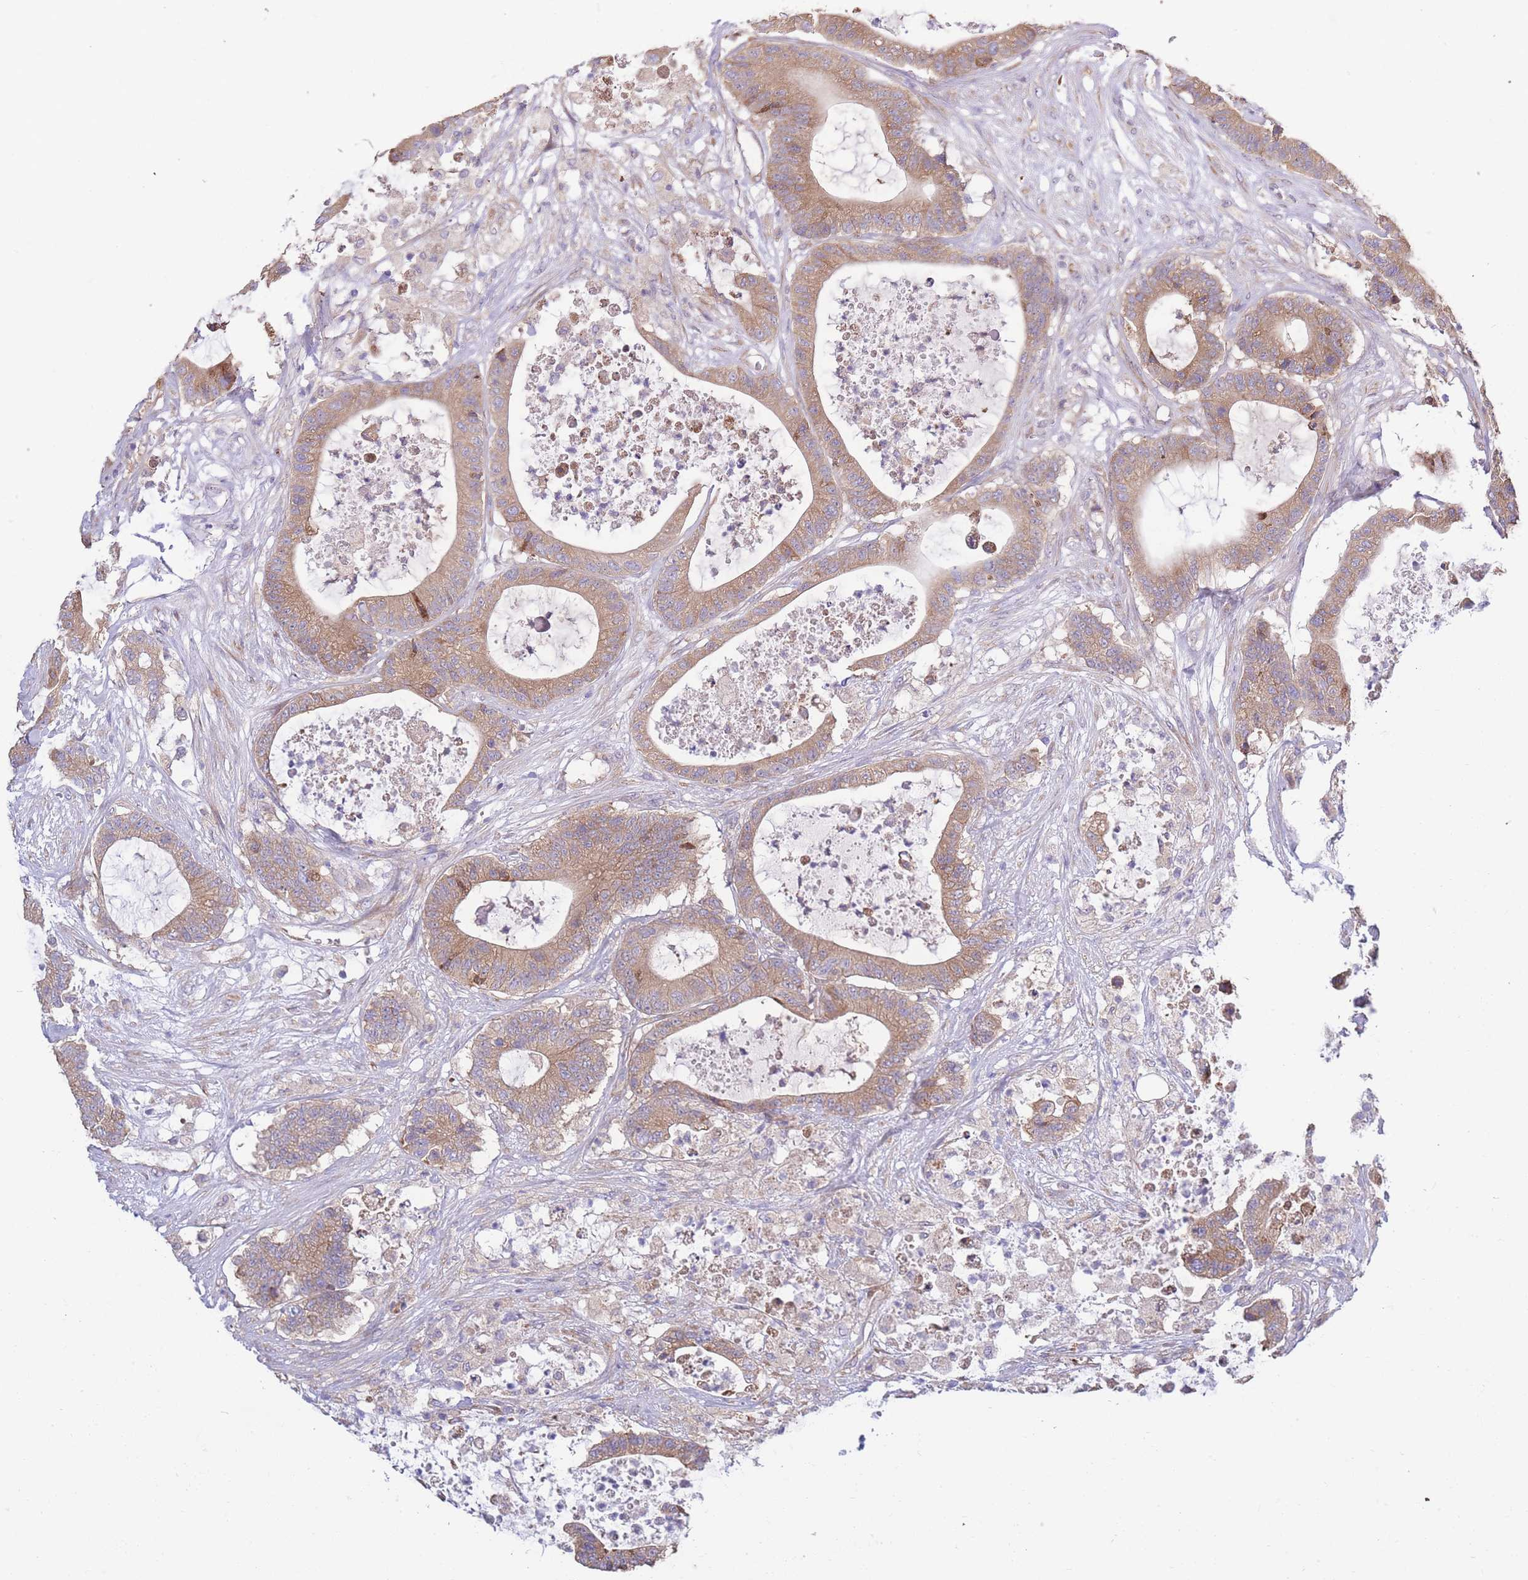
{"staining": {"intensity": "moderate", "quantity": ">75%", "location": "cytoplasmic/membranous"}, "tissue": "colorectal cancer", "cell_type": "Tumor cells", "image_type": "cancer", "snomed": [{"axis": "morphology", "description": "Adenocarcinoma, NOS"}, {"axis": "topography", "description": "Colon"}], "caption": "Protein staining of colorectal adenocarcinoma tissue exhibits moderate cytoplasmic/membranous expression in about >75% of tumor cells.", "gene": "BEX1", "patient": {"sex": "female", "age": 84}}